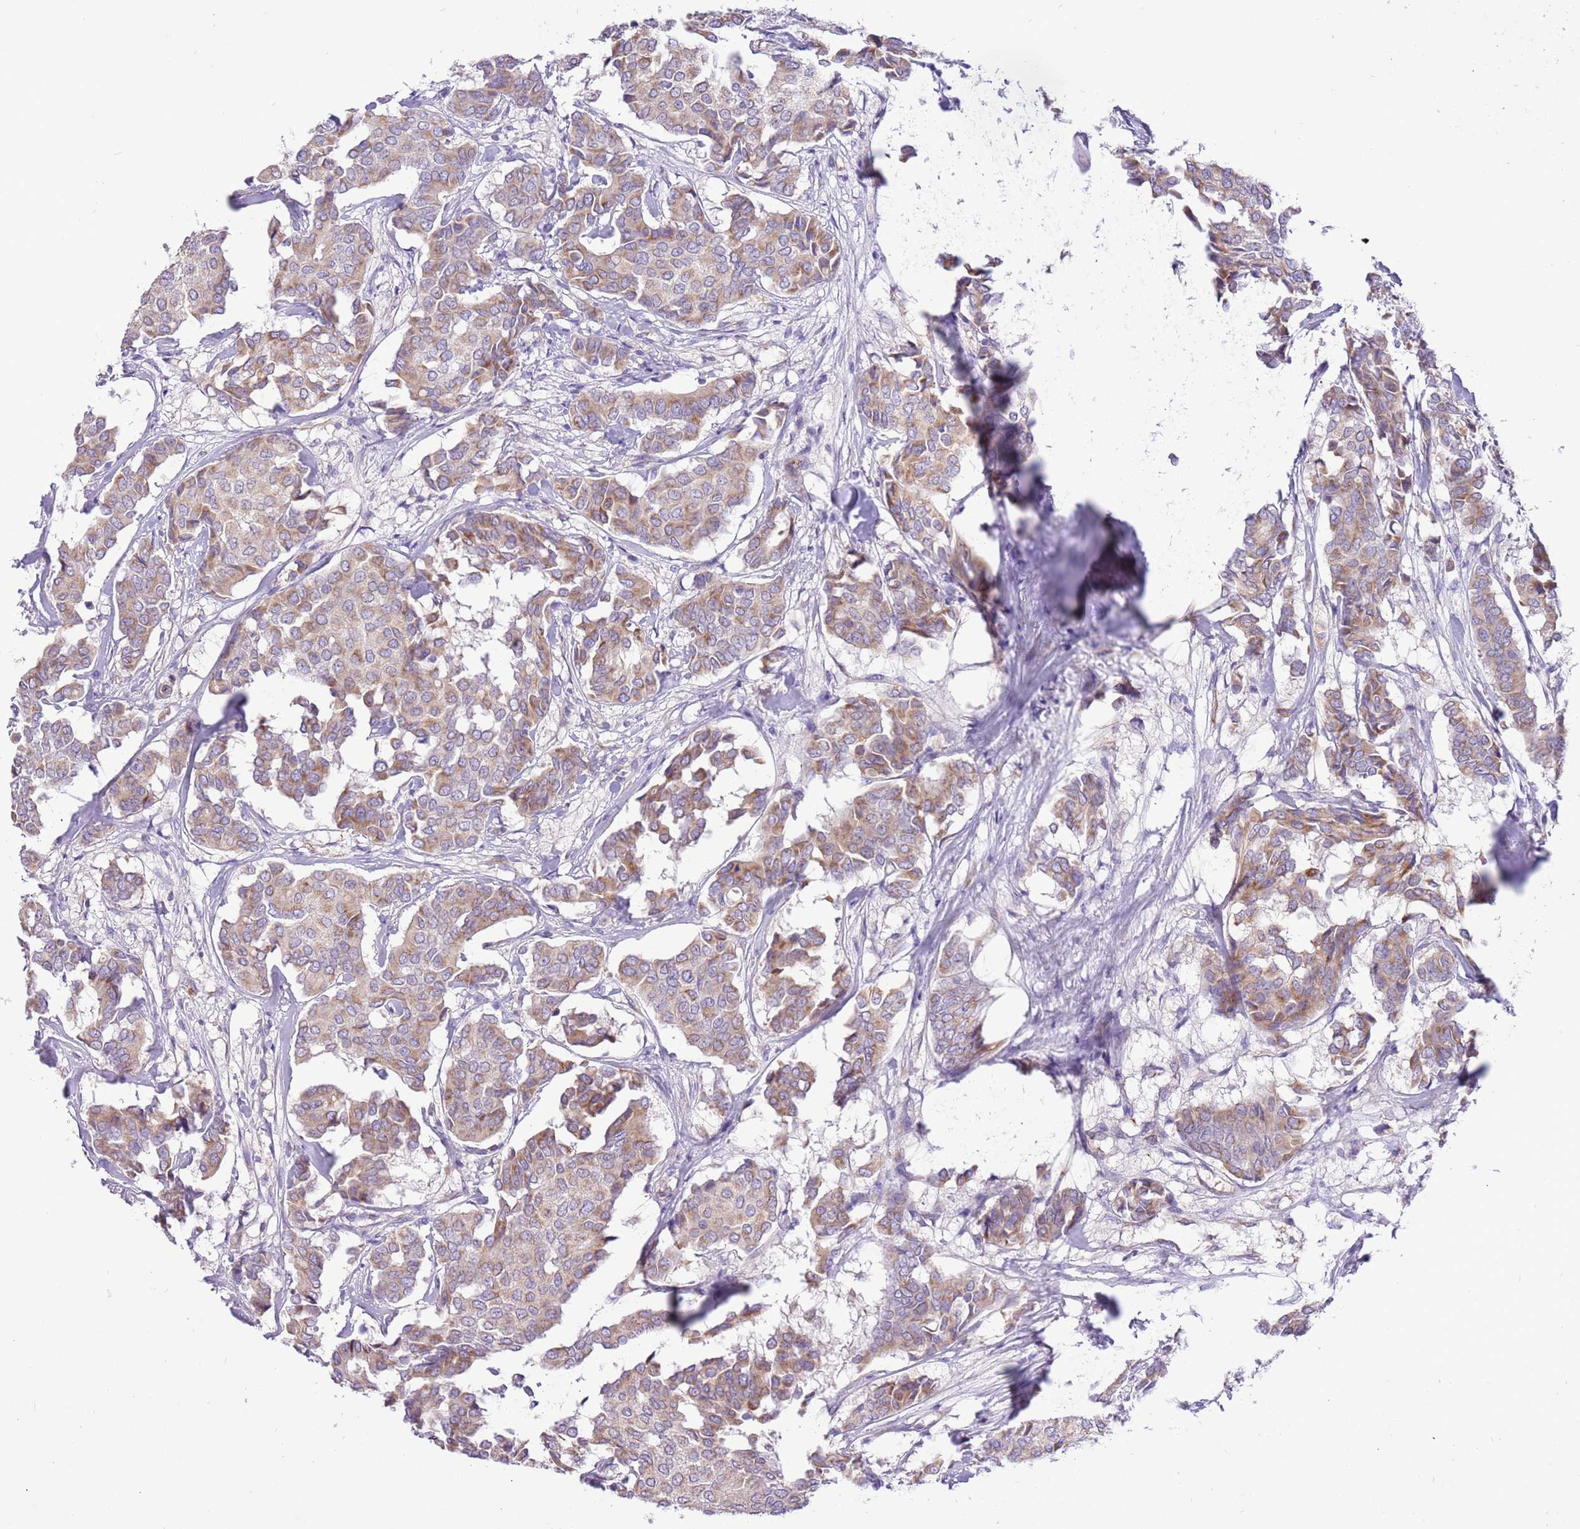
{"staining": {"intensity": "moderate", "quantity": "25%-75%", "location": "cytoplasmic/membranous"}, "tissue": "breast cancer", "cell_type": "Tumor cells", "image_type": "cancer", "snomed": [{"axis": "morphology", "description": "Duct carcinoma"}, {"axis": "topography", "description": "Breast"}], "caption": "Breast cancer (invasive ductal carcinoma) stained with a brown dye demonstrates moderate cytoplasmic/membranous positive expression in approximately 25%-75% of tumor cells.", "gene": "GLCE", "patient": {"sex": "female", "age": 75}}